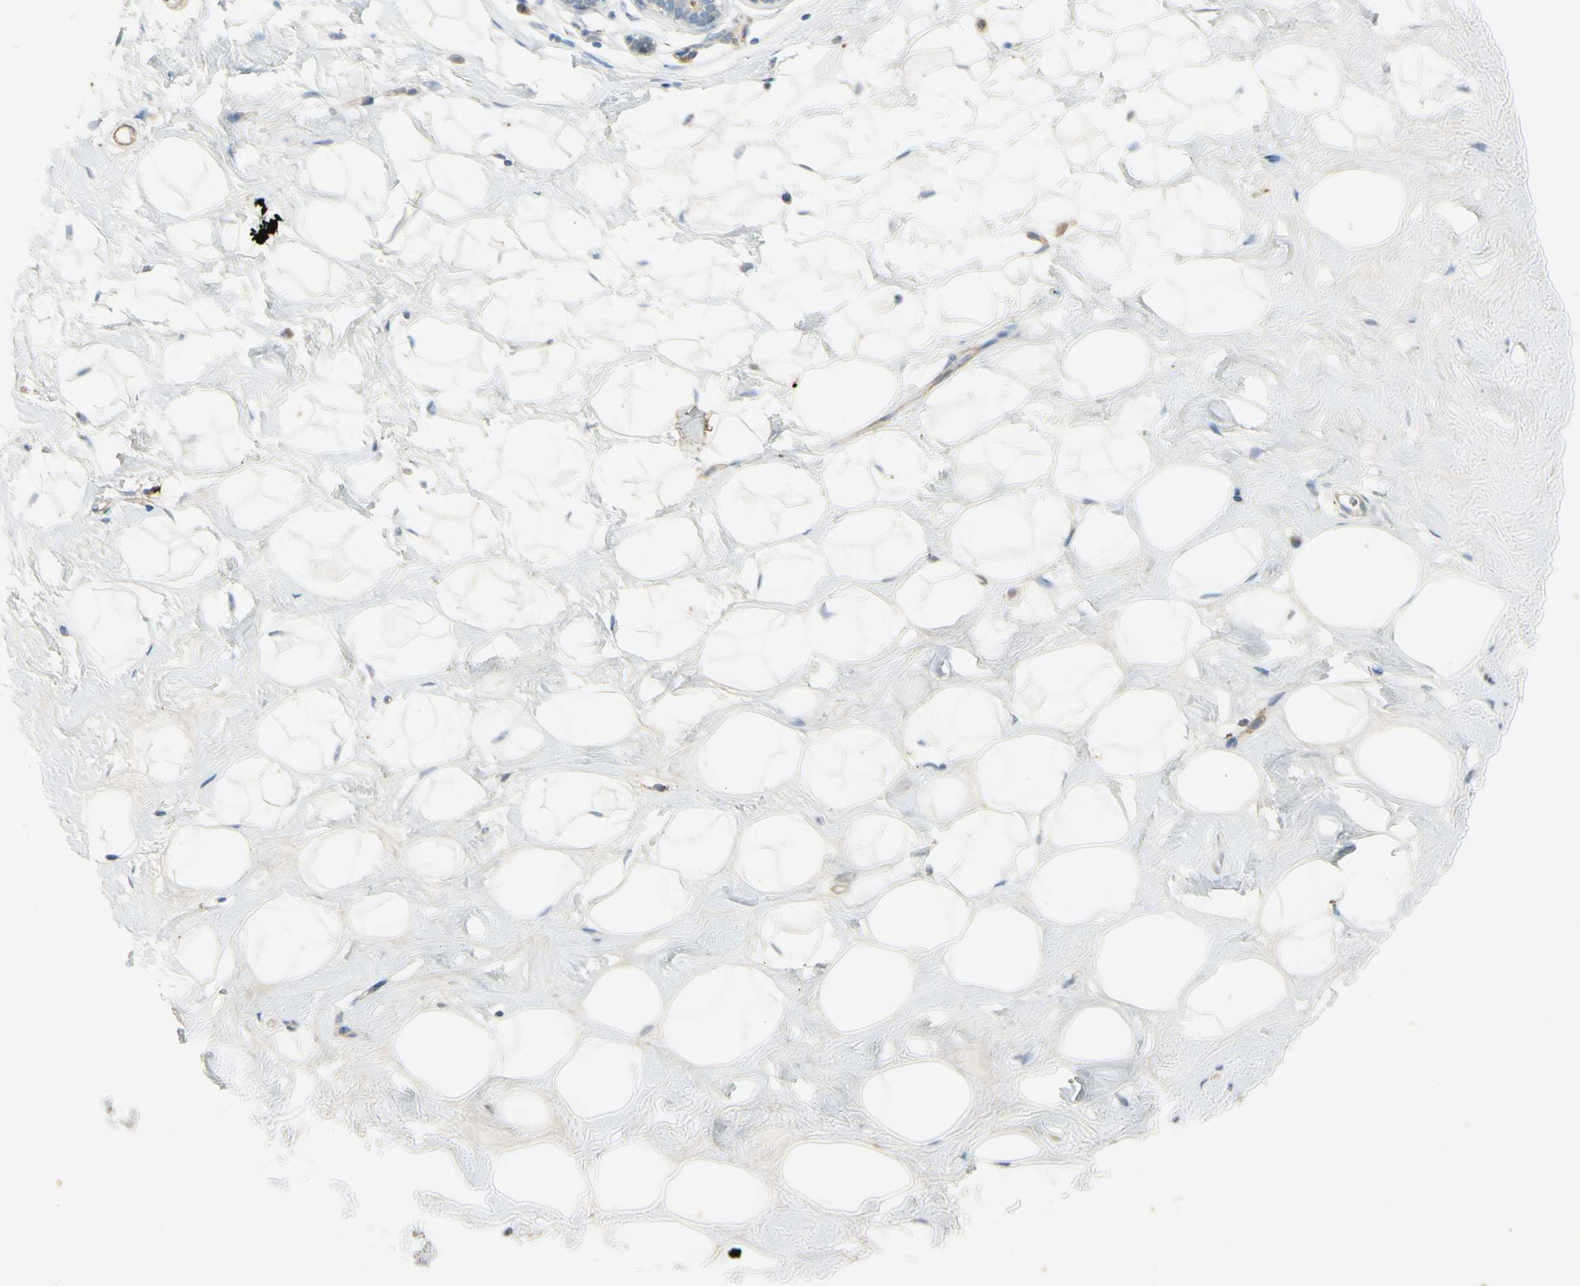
{"staining": {"intensity": "negative", "quantity": "none", "location": "none"}, "tissue": "breast", "cell_type": "Adipocytes", "image_type": "normal", "snomed": [{"axis": "morphology", "description": "Normal tissue, NOS"}, {"axis": "topography", "description": "Breast"}], "caption": "Immunohistochemistry of benign breast demonstrates no positivity in adipocytes.", "gene": "ANGPTL1", "patient": {"sex": "female", "age": 23}}